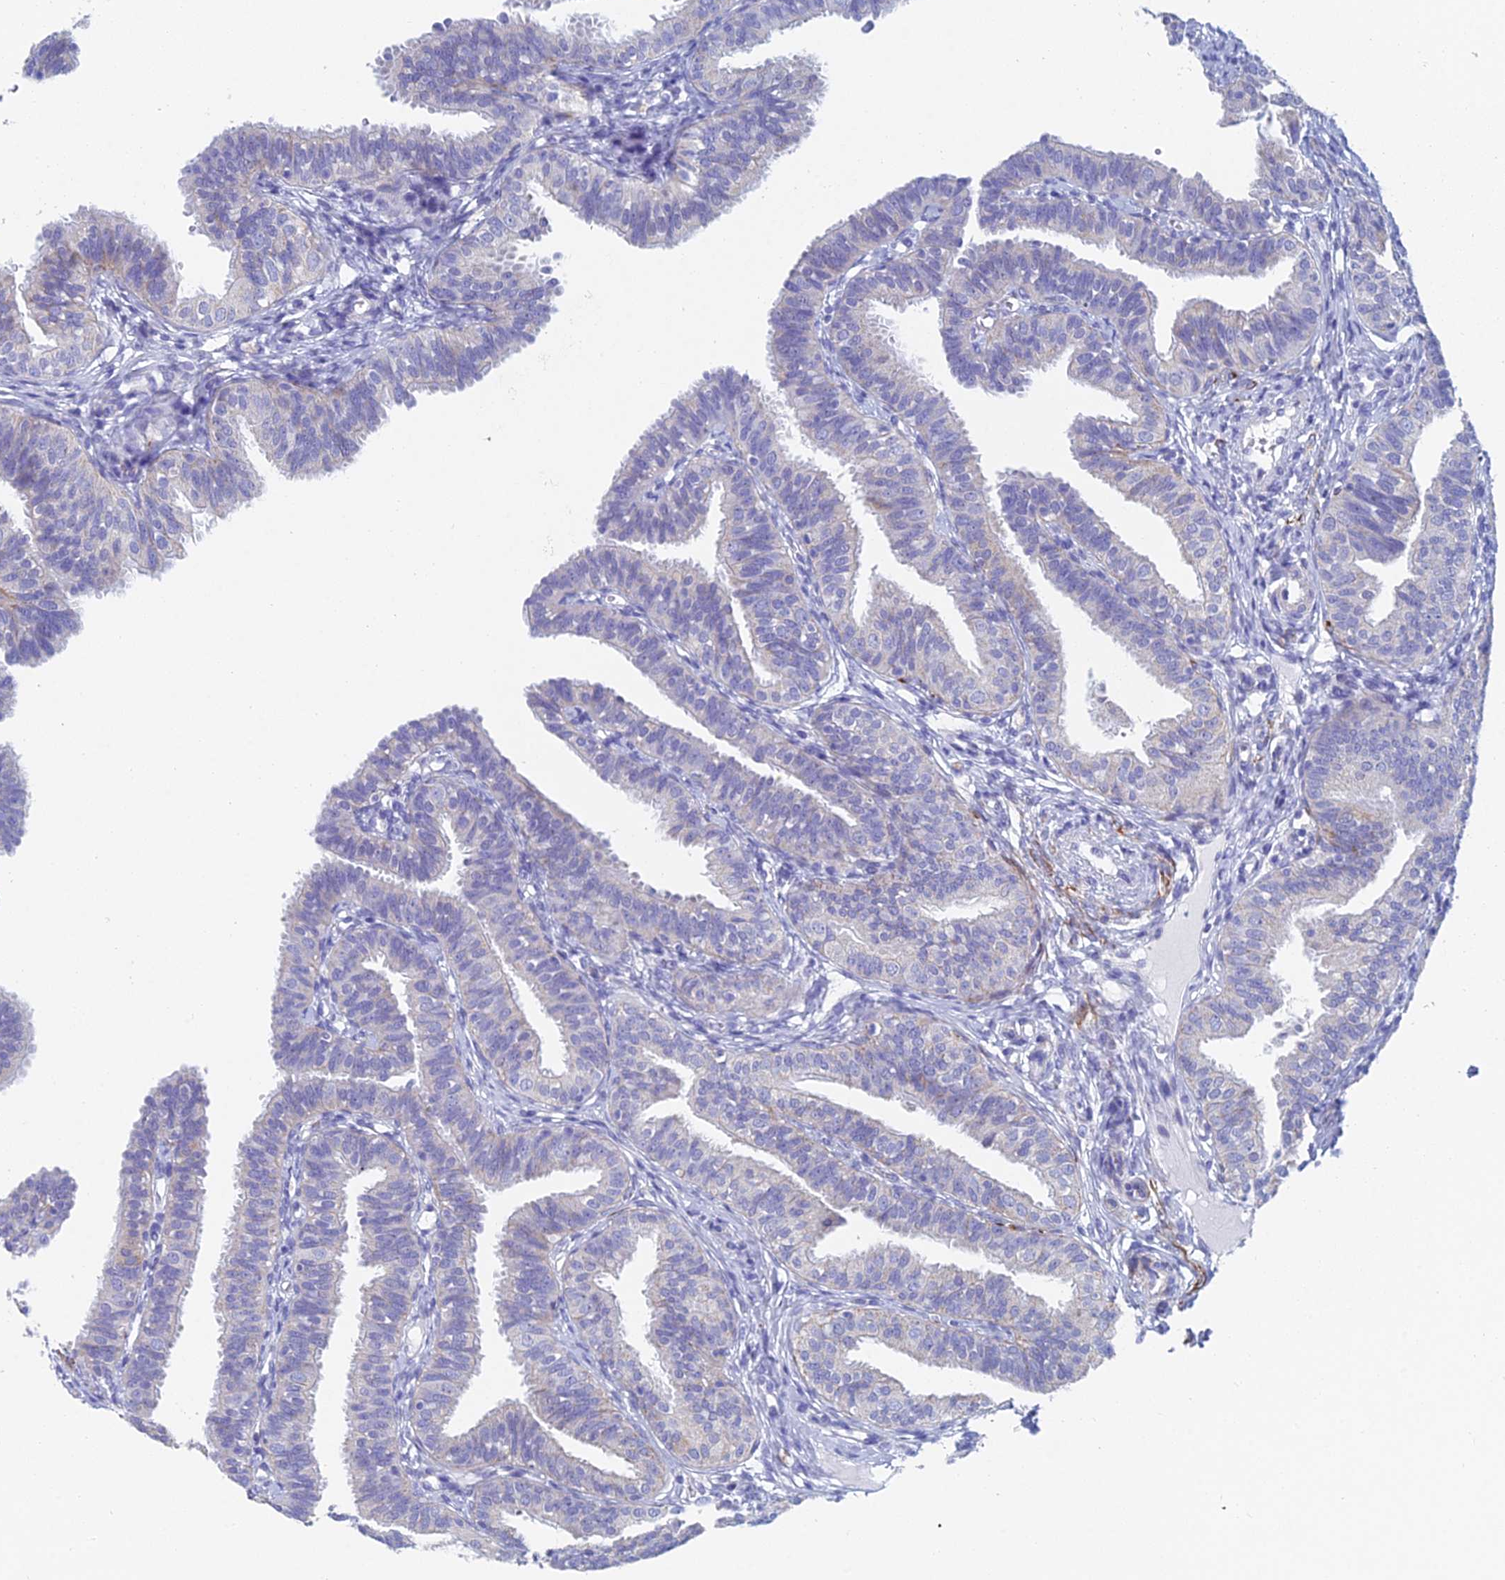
{"staining": {"intensity": "weak", "quantity": "<25%", "location": "cytoplasmic/membranous"}, "tissue": "fallopian tube", "cell_type": "Glandular cells", "image_type": "normal", "snomed": [{"axis": "morphology", "description": "Normal tissue, NOS"}, {"axis": "topography", "description": "Fallopian tube"}], "caption": "This is an immunohistochemistry image of unremarkable fallopian tube. There is no expression in glandular cells.", "gene": "ACSM1", "patient": {"sex": "female", "age": 35}}